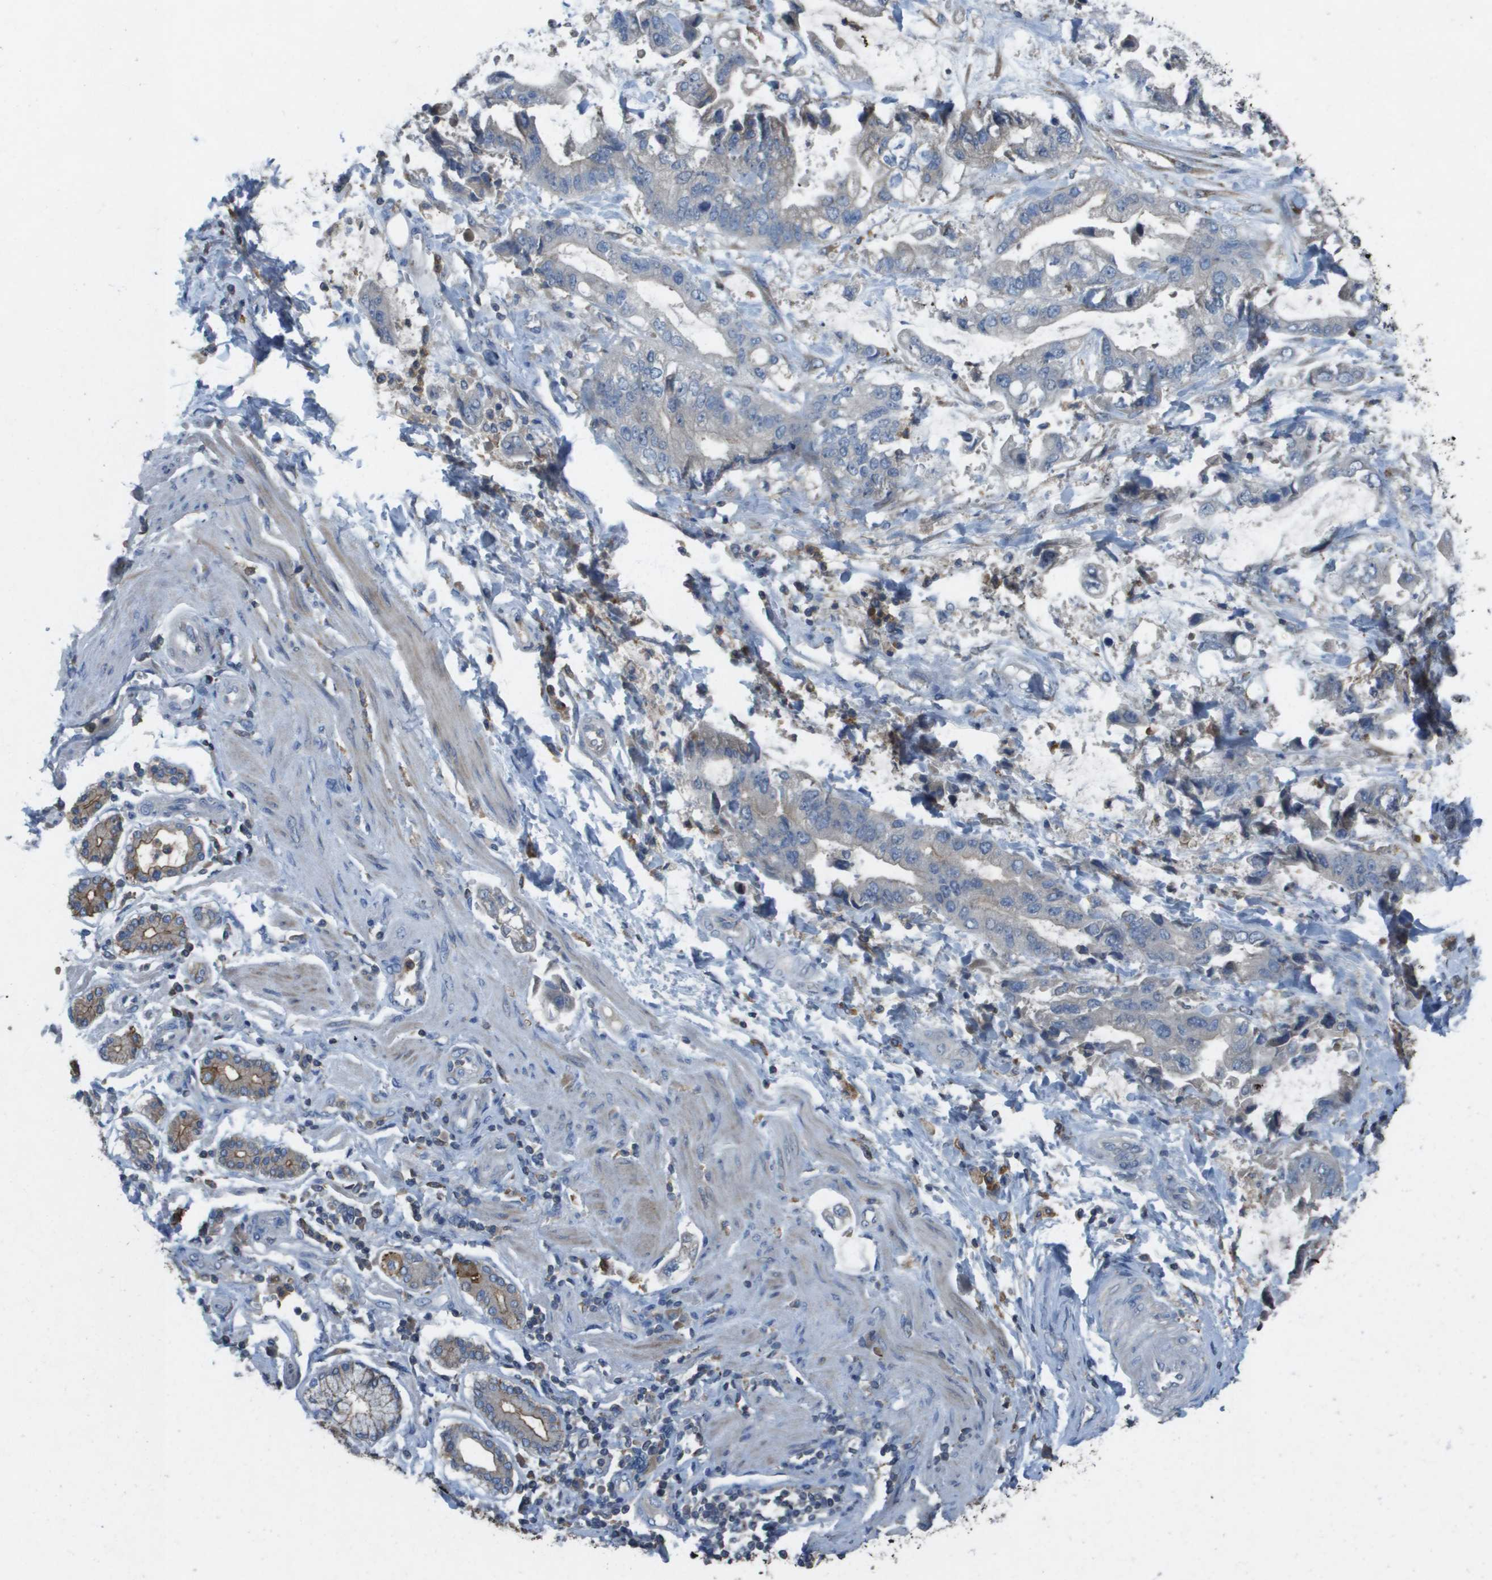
{"staining": {"intensity": "moderate", "quantity": "<25%", "location": "cytoplasmic/membranous"}, "tissue": "stomach cancer", "cell_type": "Tumor cells", "image_type": "cancer", "snomed": [{"axis": "morphology", "description": "Normal tissue, NOS"}, {"axis": "morphology", "description": "Adenocarcinoma, NOS"}, {"axis": "topography", "description": "Stomach"}], "caption": "A photomicrograph of stomach adenocarcinoma stained for a protein displays moderate cytoplasmic/membranous brown staining in tumor cells.", "gene": "CLCA4", "patient": {"sex": "male", "age": 62}}